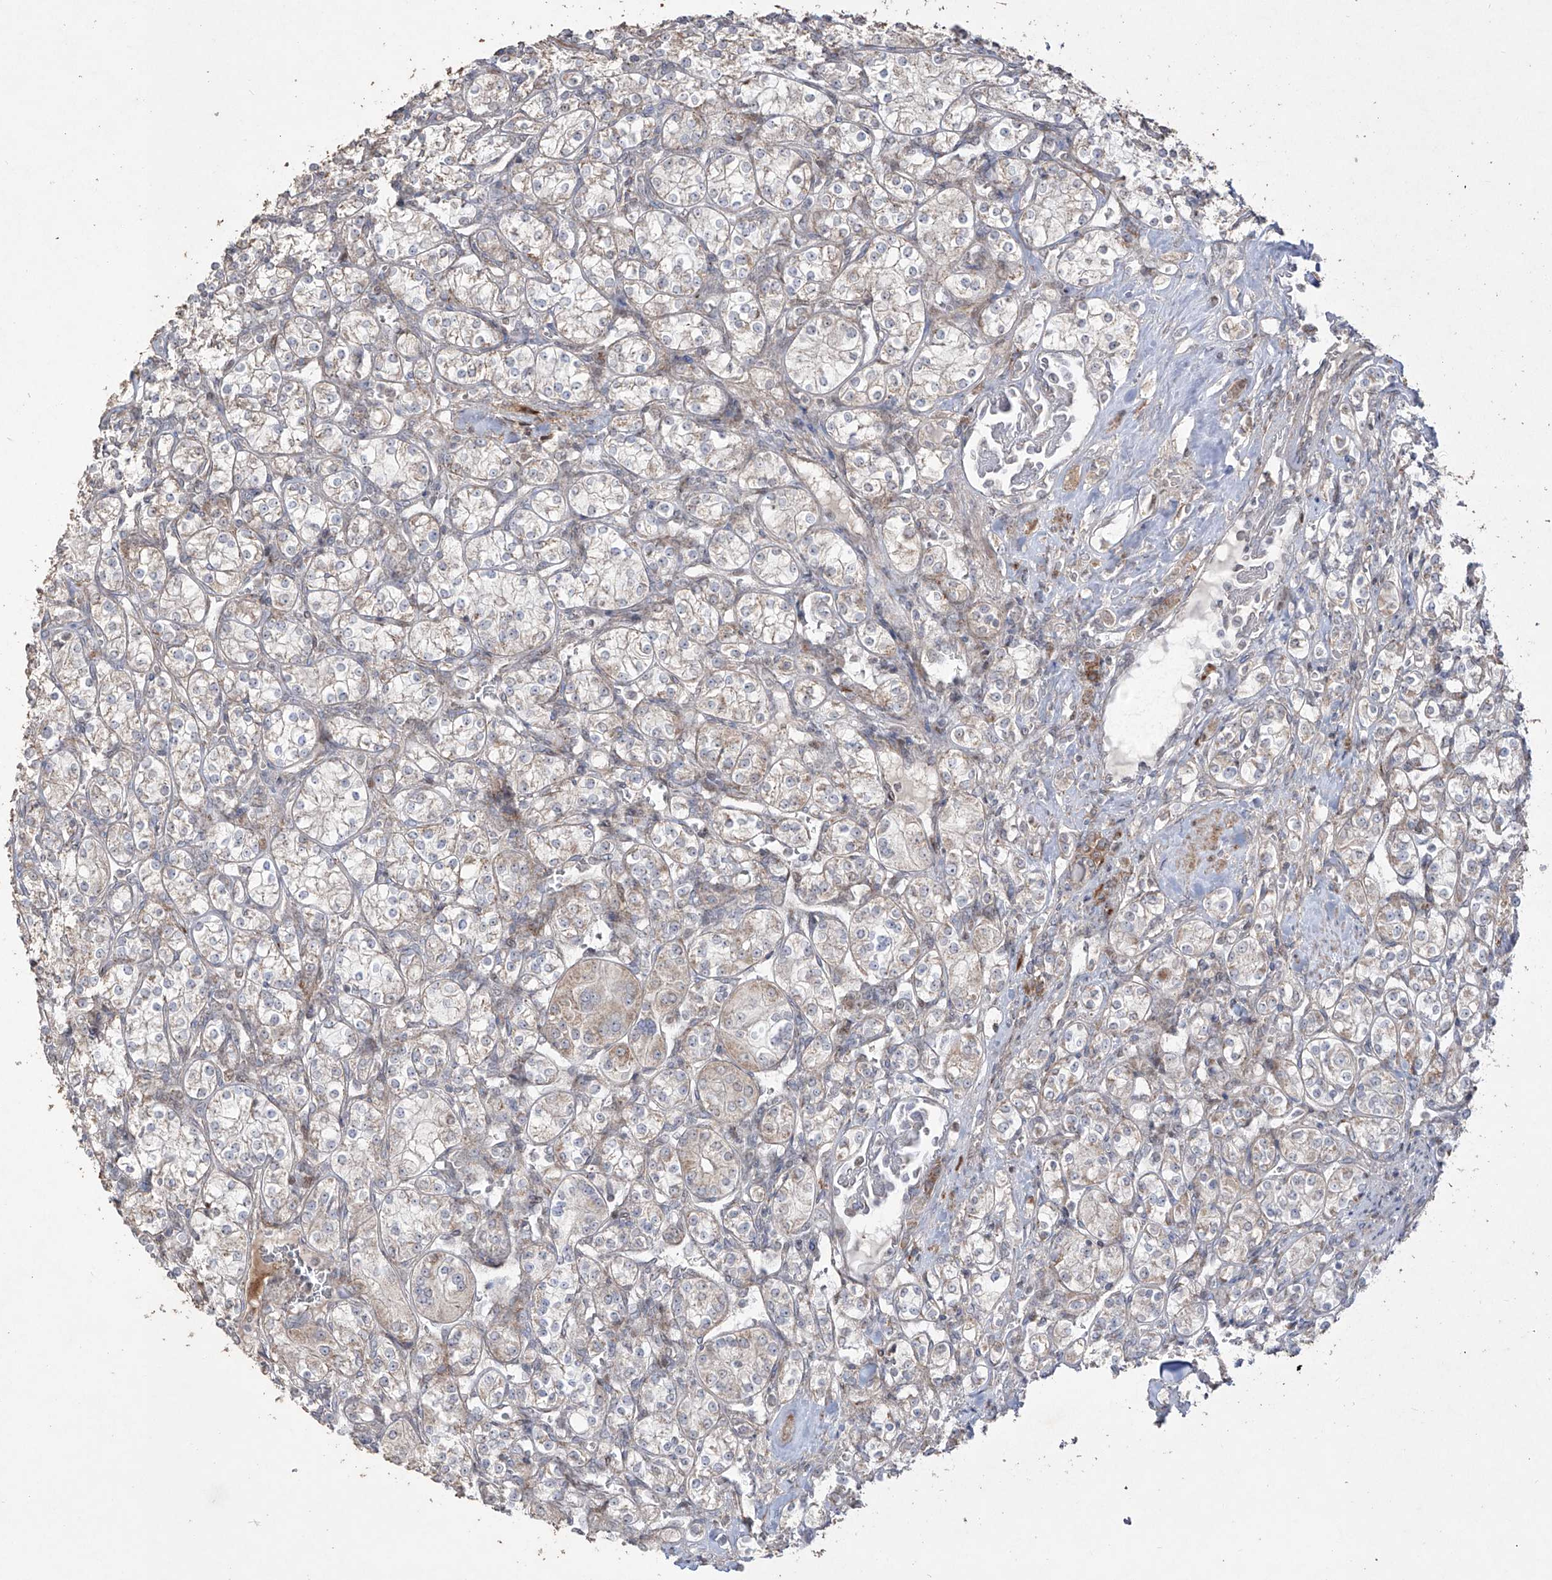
{"staining": {"intensity": "weak", "quantity": "25%-75%", "location": "cytoplasmic/membranous"}, "tissue": "renal cancer", "cell_type": "Tumor cells", "image_type": "cancer", "snomed": [{"axis": "morphology", "description": "Adenocarcinoma, NOS"}, {"axis": "topography", "description": "Kidney"}], "caption": "Adenocarcinoma (renal) stained for a protein reveals weak cytoplasmic/membranous positivity in tumor cells. The staining is performed using DAB (3,3'-diaminobenzidine) brown chromogen to label protein expression. The nuclei are counter-stained blue using hematoxylin.", "gene": "YKT6", "patient": {"sex": "male", "age": 77}}